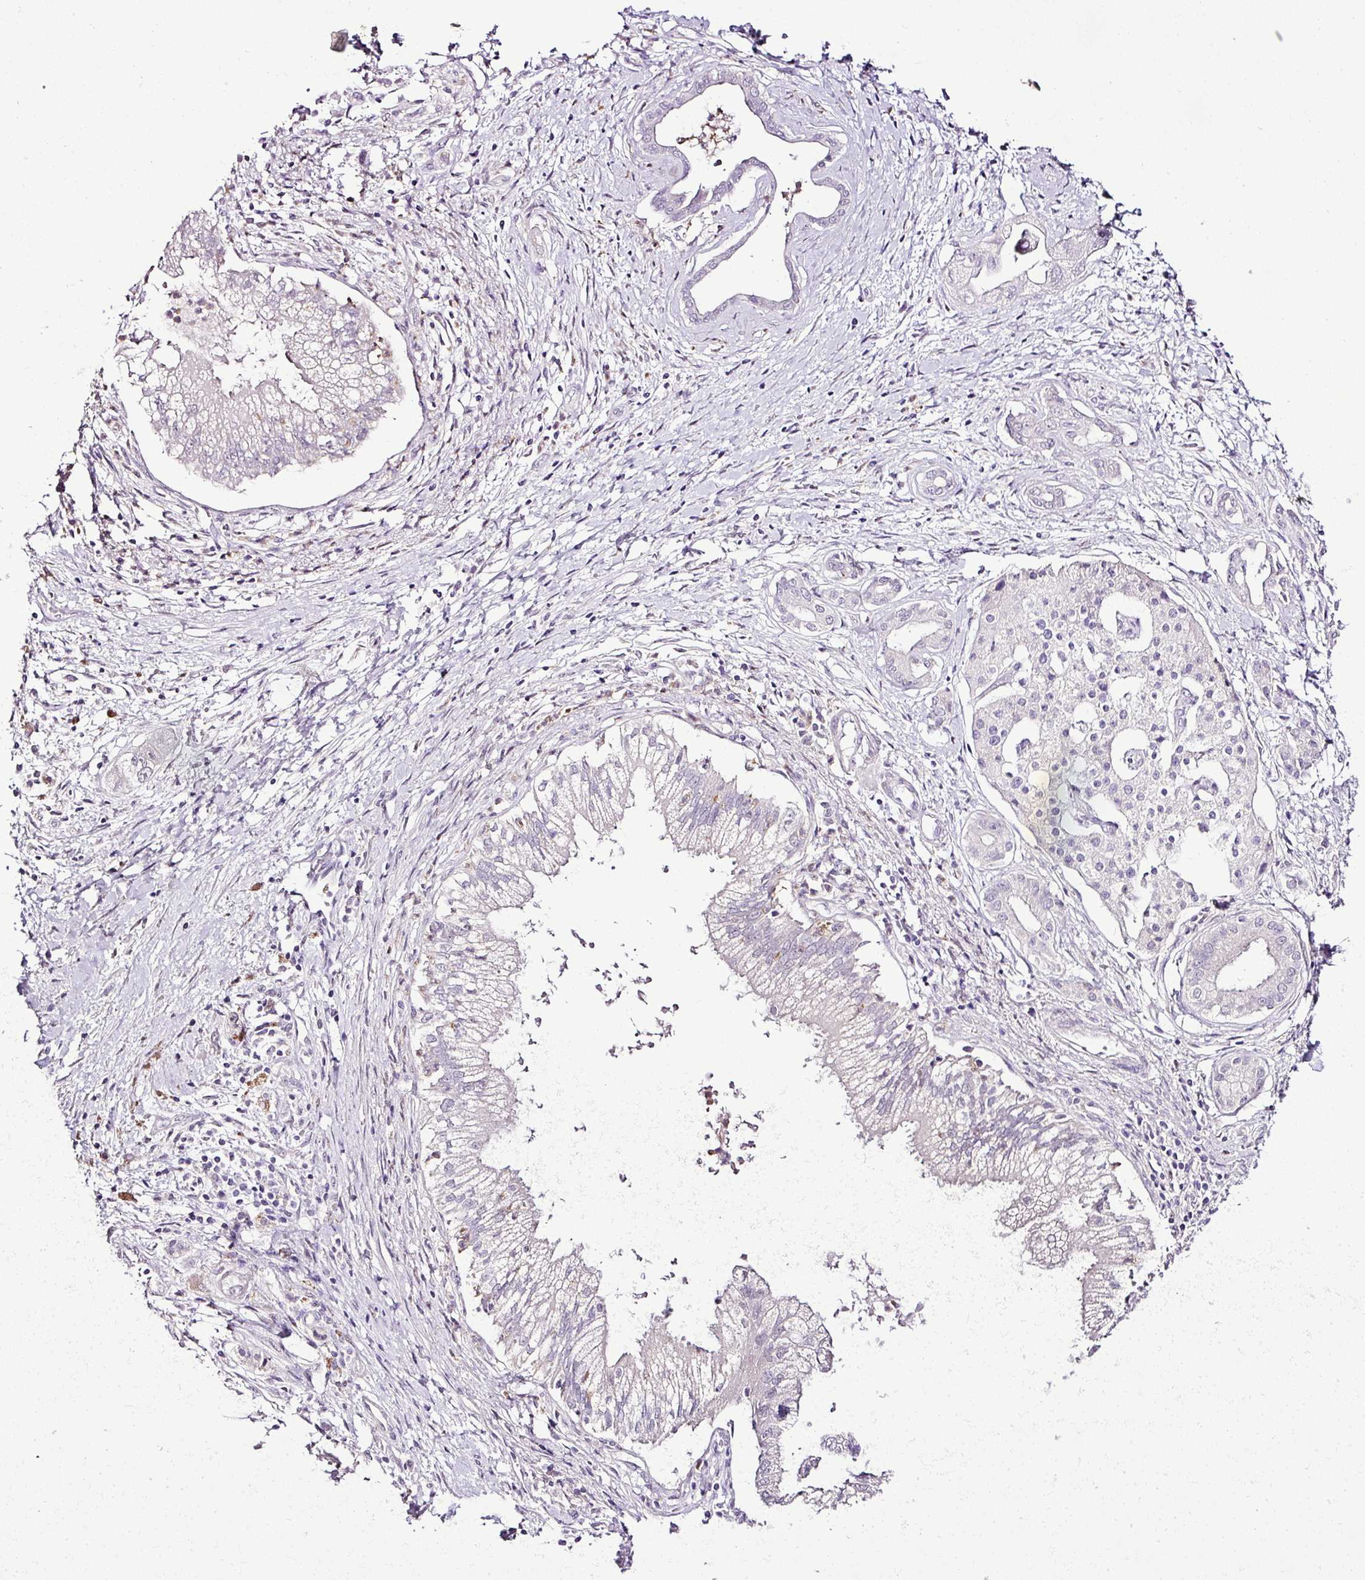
{"staining": {"intensity": "negative", "quantity": "none", "location": "none"}, "tissue": "pancreatic cancer", "cell_type": "Tumor cells", "image_type": "cancer", "snomed": [{"axis": "morphology", "description": "Adenocarcinoma, NOS"}, {"axis": "topography", "description": "Pancreas"}], "caption": "Immunohistochemistry (IHC) micrograph of neoplastic tissue: human pancreatic cancer (adenocarcinoma) stained with DAB (3,3'-diaminobenzidine) demonstrates no significant protein staining in tumor cells.", "gene": "ESR1", "patient": {"sex": "male", "age": 70}}